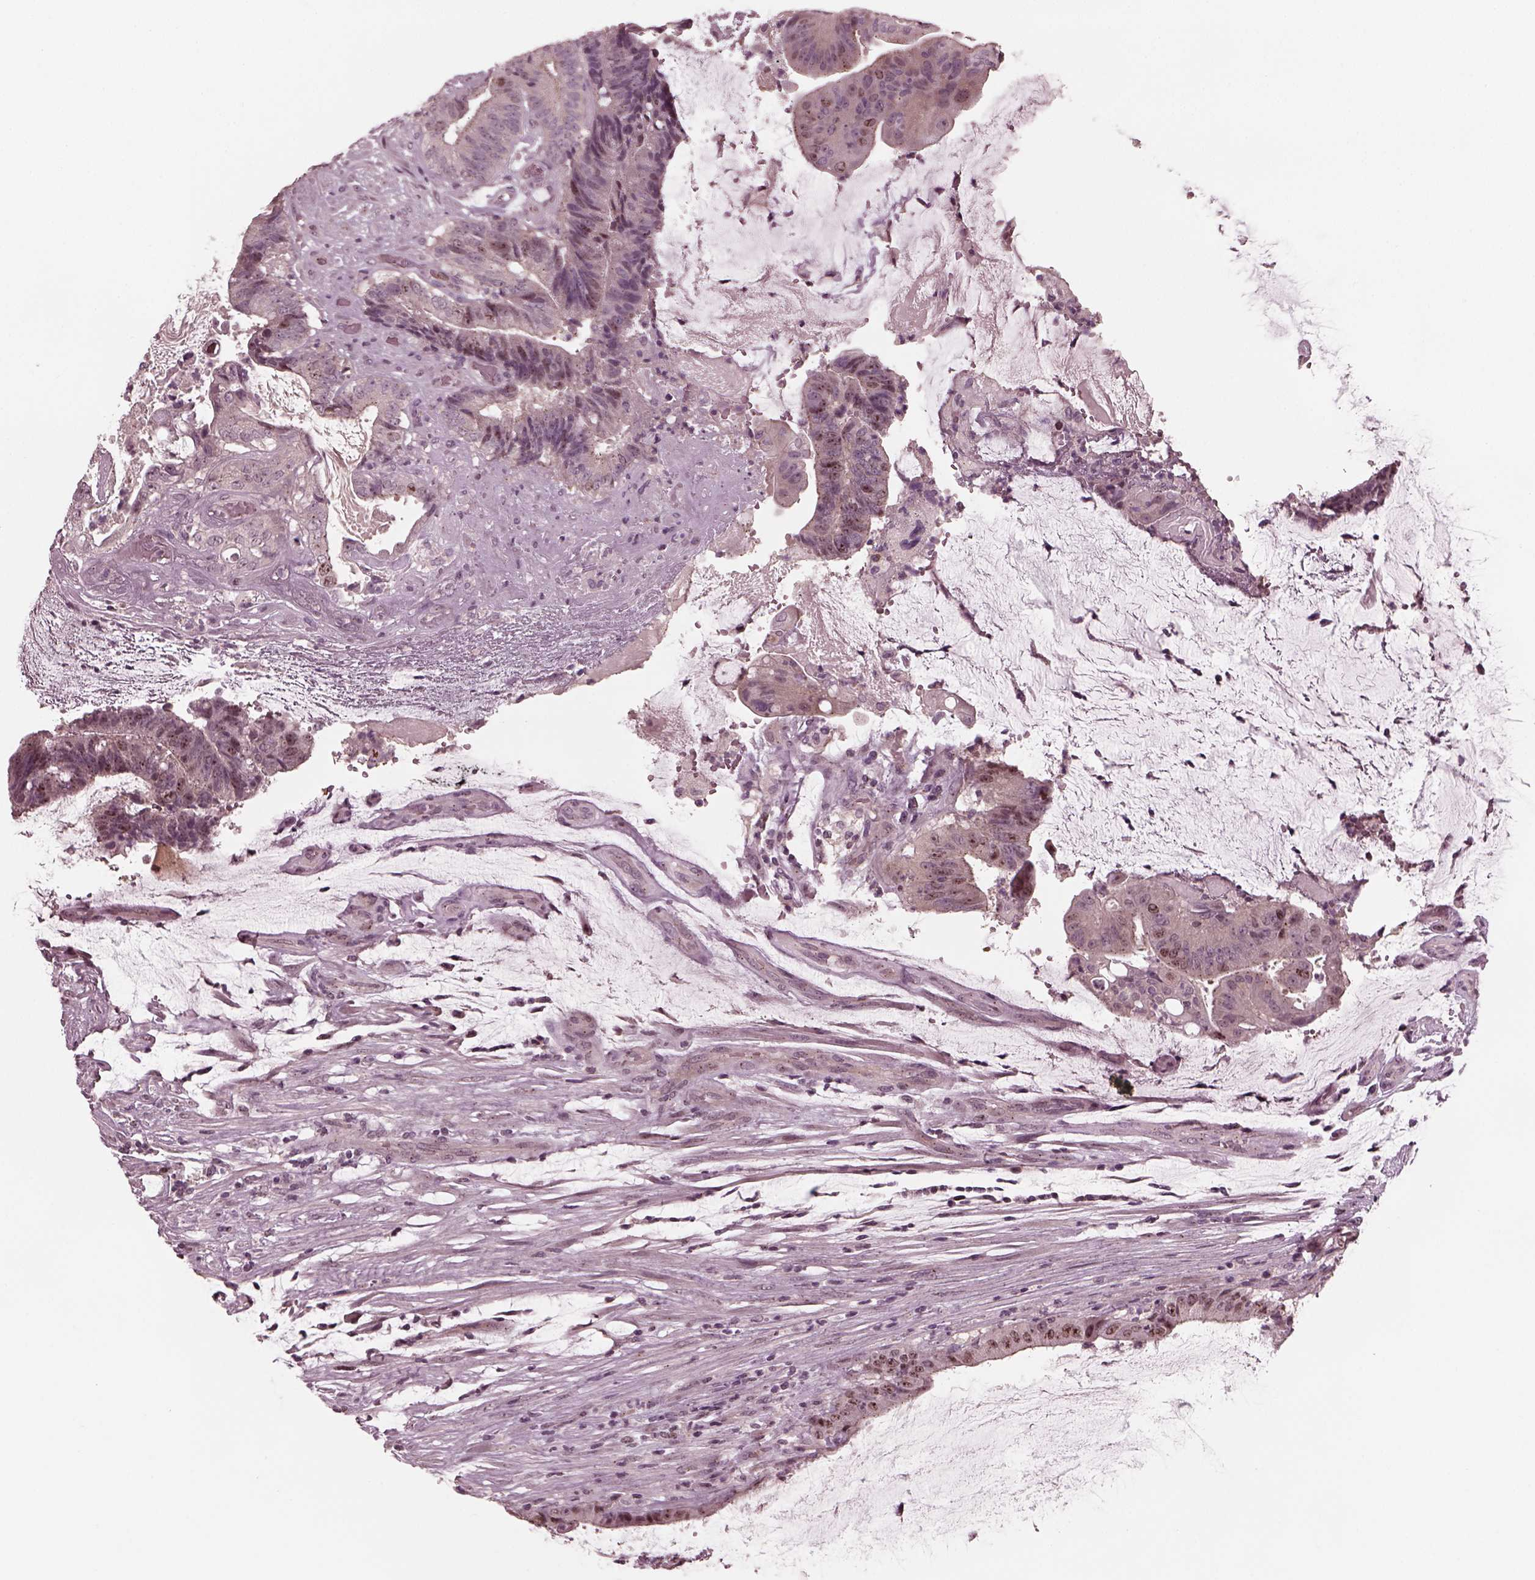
{"staining": {"intensity": "weak", "quantity": "<25%", "location": "cytoplasmic/membranous"}, "tissue": "colorectal cancer", "cell_type": "Tumor cells", "image_type": "cancer", "snomed": [{"axis": "morphology", "description": "Adenocarcinoma, NOS"}, {"axis": "topography", "description": "Colon"}], "caption": "IHC histopathology image of neoplastic tissue: colorectal cancer (adenocarcinoma) stained with DAB displays no significant protein staining in tumor cells. The staining is performed using DAB (3,3'-diaminobenzidine) brown chromogen with nuclei counter-stained in using hematoxylin.", "gene": "SAXO1", "patient": {"sex": "female", "age": 43}}